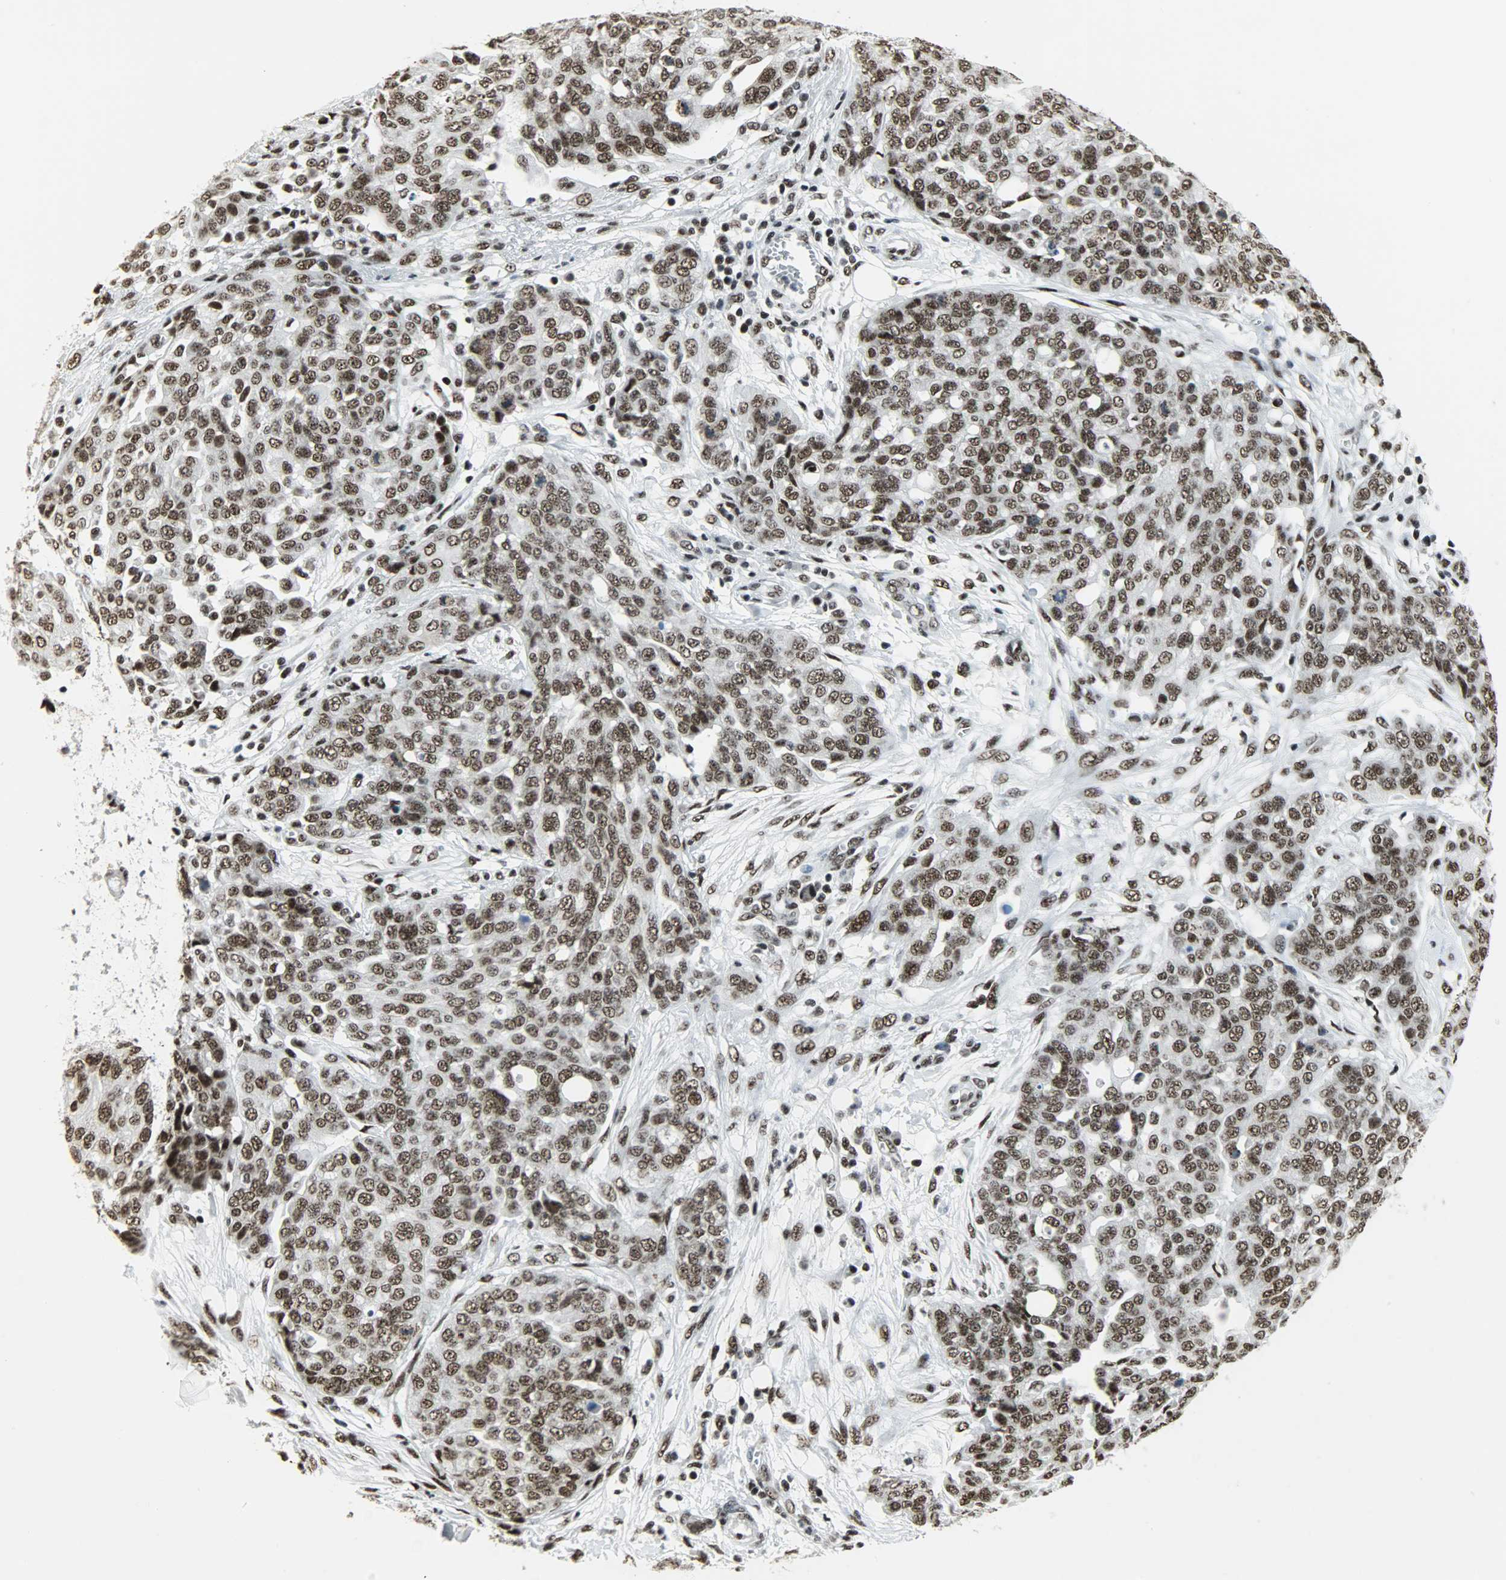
{"staining": {"intensity": "strong", "quantity": ">75%", "location": "nuclear"}, "tissue": "ovarian cancer", "cell_type": "Tumor cells", "image_type": "cancer", "snomed": [{"axis": "morphology", "description": "Cystadenocarcinoma, serous, NOS"}, {"axis": "topography", "description": "Soft tissue"}, {"axis": "topography", "description": "Ovary"}], "caption": "IHC of human ovarian serous cystadenocarcinoma reveals high levels of strong nuclear positivity in about >75% of tumor cells.", "gene": "SNRPA", "patient": {"sex": "female", "age": 57}}